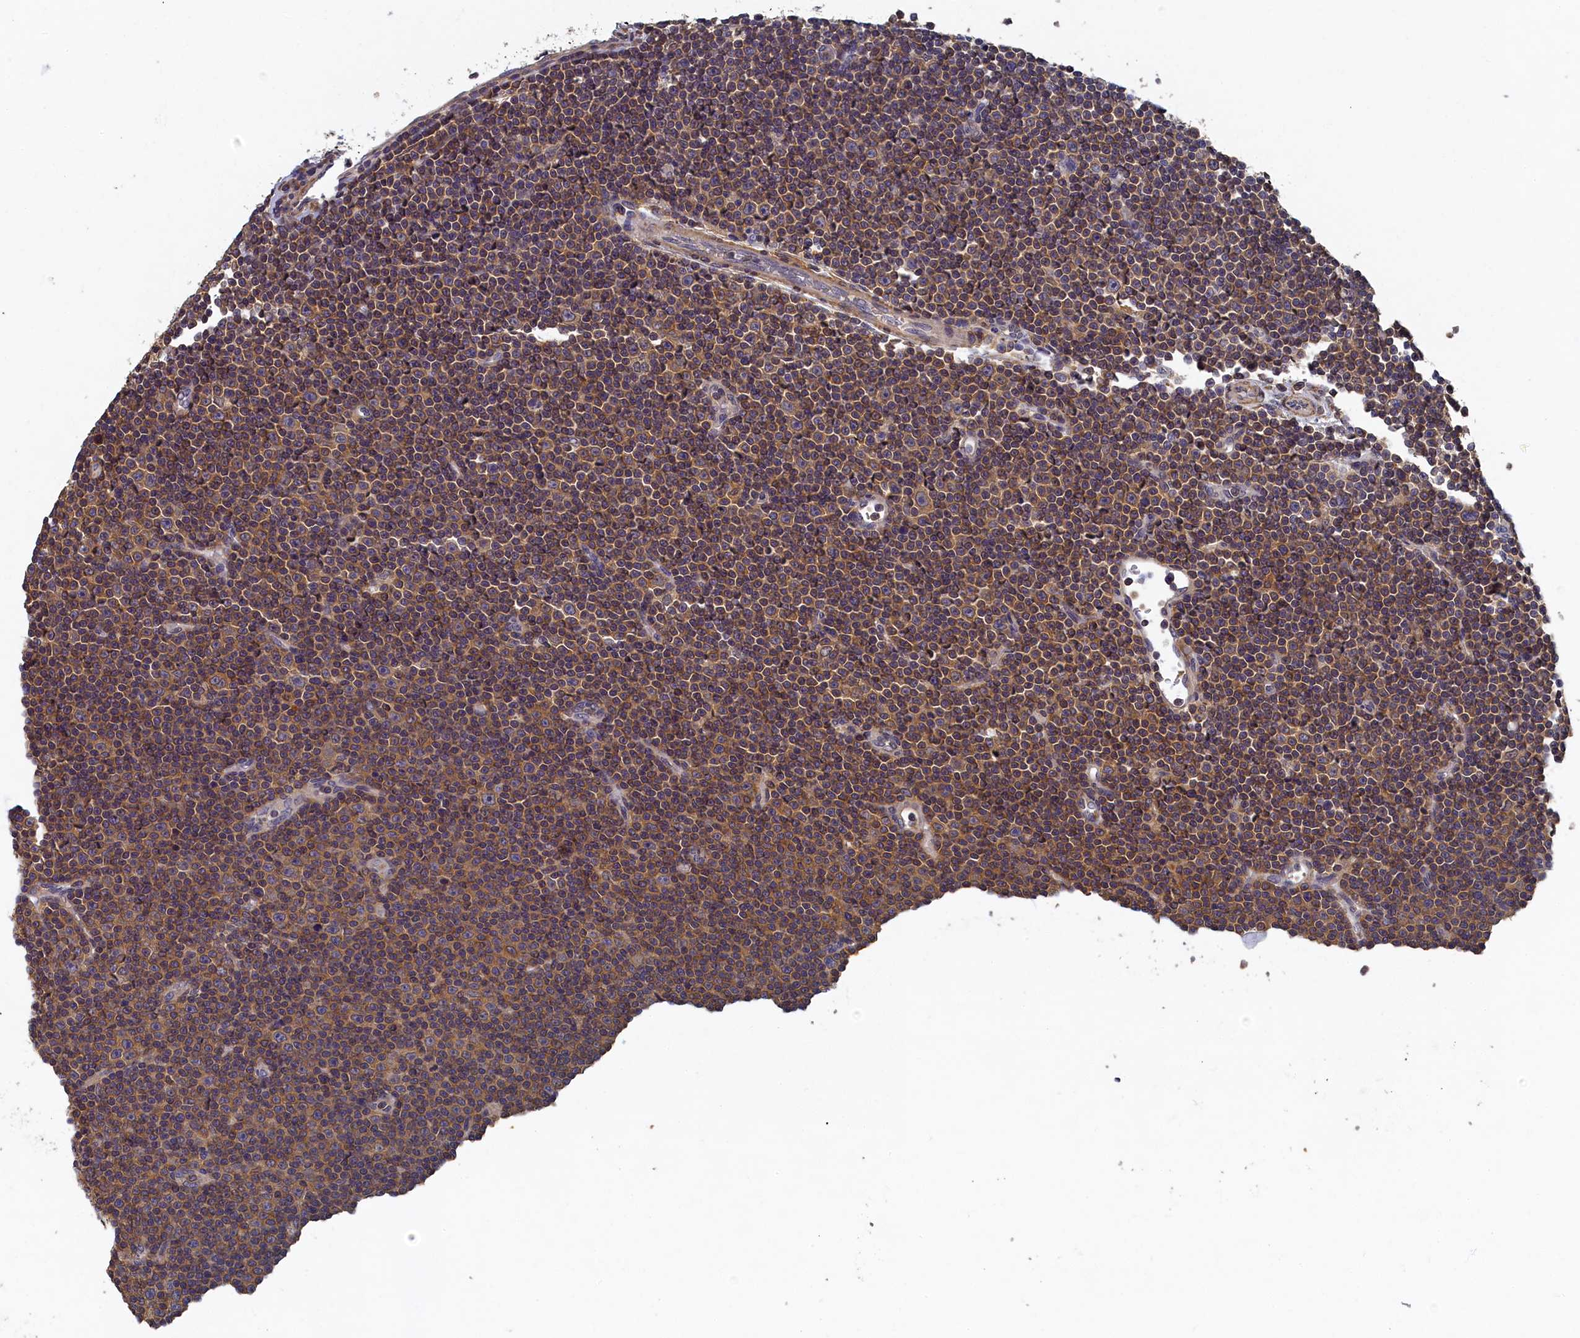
{"staining": {"intensity": "moderate", "quantity": ">75%", "location": "cytoplasmic/membranous"}, "tissue": "lymphoma", "cell_type": "Tumor cells", "image_type": "cancer", "snomed": [{"axis": "morphology", "description": "Malignant lymphoma, non-Hodgkin's type, Low grade"}, {"axis": "topography", "description": "Lymph node"}], "caption": "Immunohistochemical staining of low-grade malignant lymphoma, non-Hodgkin's type exhibits moderate cytoplasmic/membranous protein staining in approximately >75% of tumor cells.", "gene": "TBCB", "patient": {"sex": "female", "age": 67}}